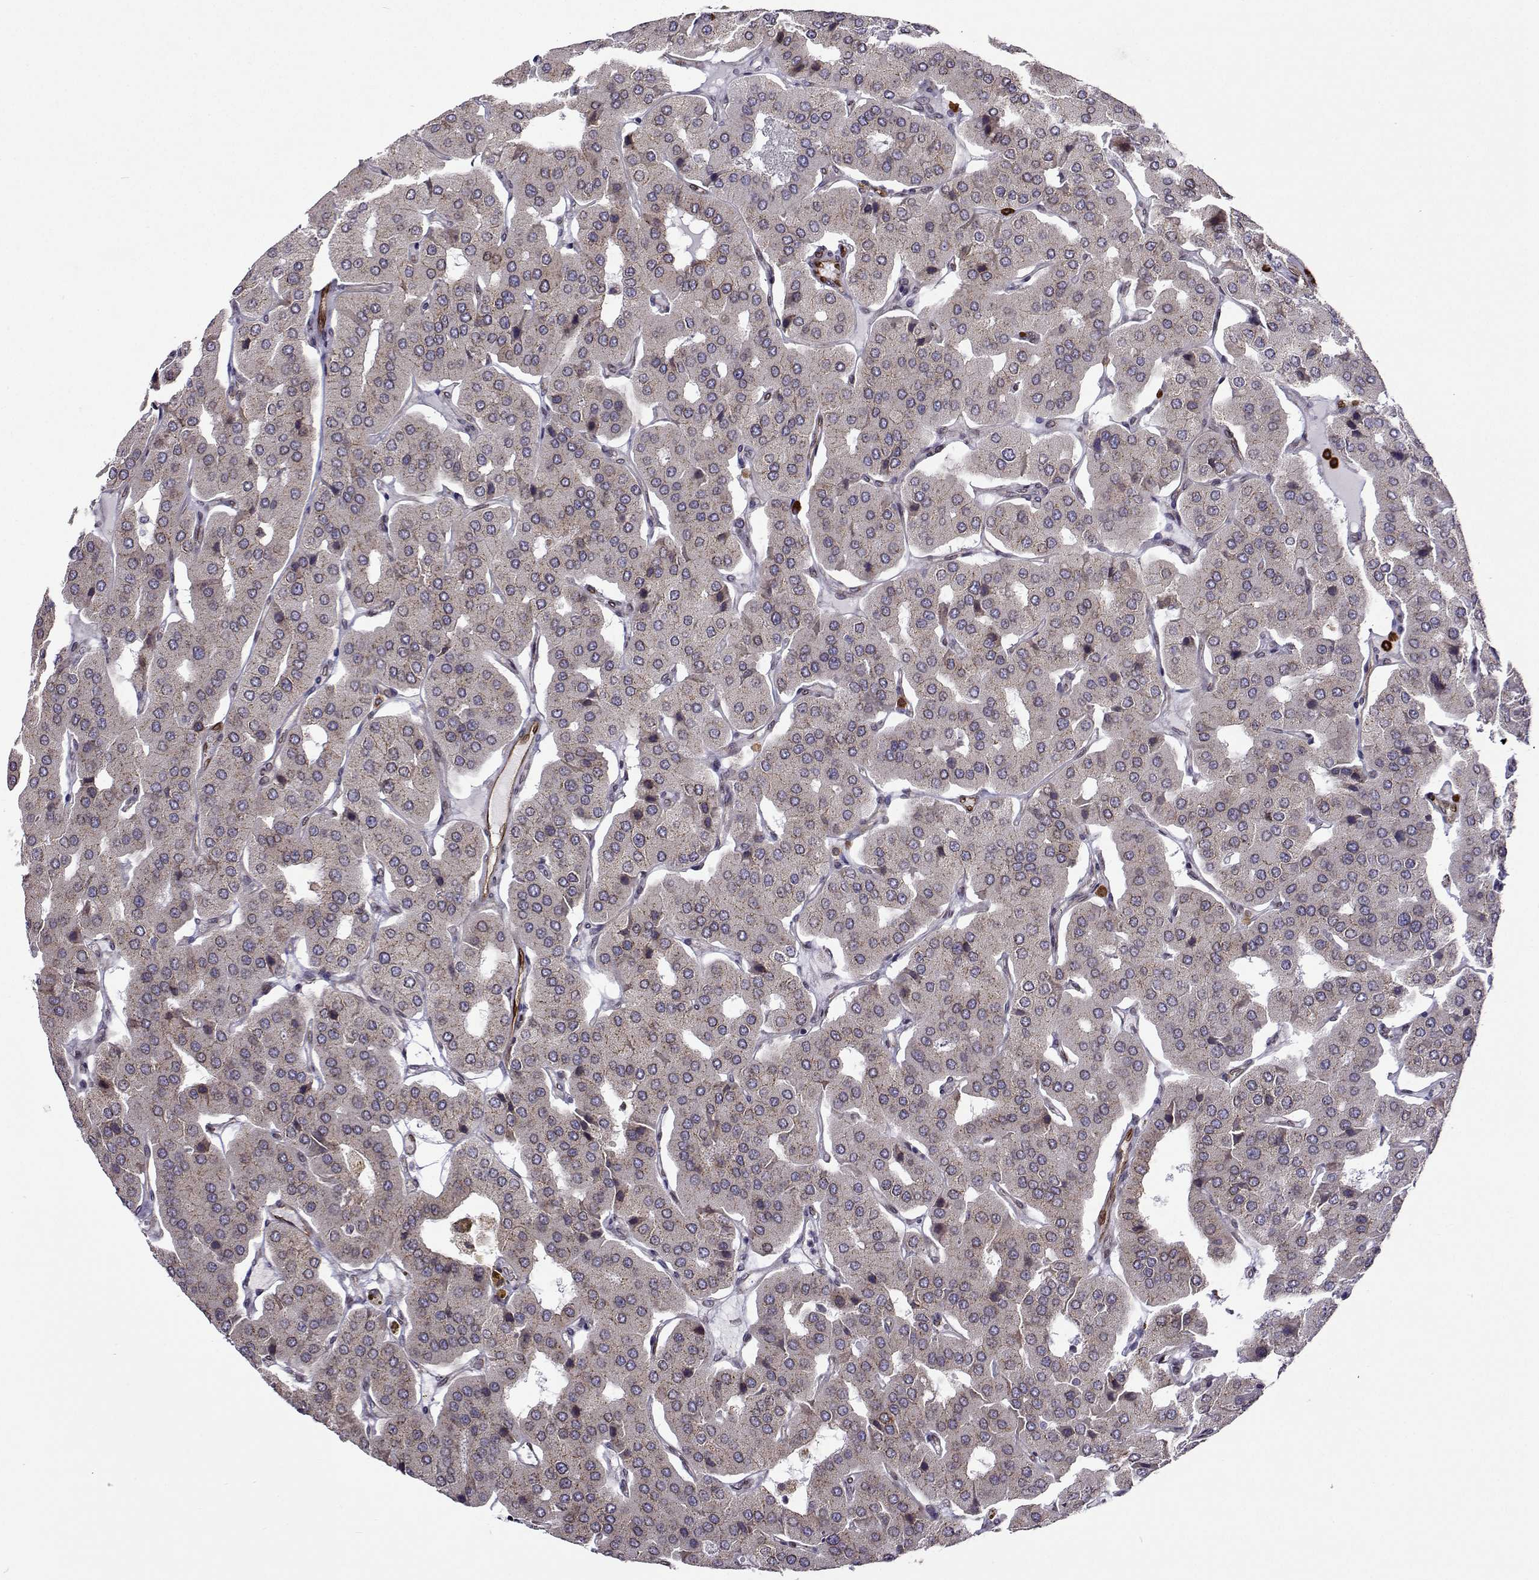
{"staining": {"intensity": "negative", "quantity": "none", "location": "none"}, "tissue": "parathyroid gland", "cell_type": "Glandular cells", "image_type": "normal", "snomed": [{"axis": "morphology", "description": "Normal tissue, NOS"}, {"axis": "morphology", "description": "Adenoma, NOS"}, {"axis": "topography", "description": "Parathyroid gland"}], "caption": "Immunohistochemical staining of unremarkable human parathyroid gland demonstrates no significant staining in glandular cells.", "gene": "PGRMC2", "patient": {"sex": "female", "age": 86}}